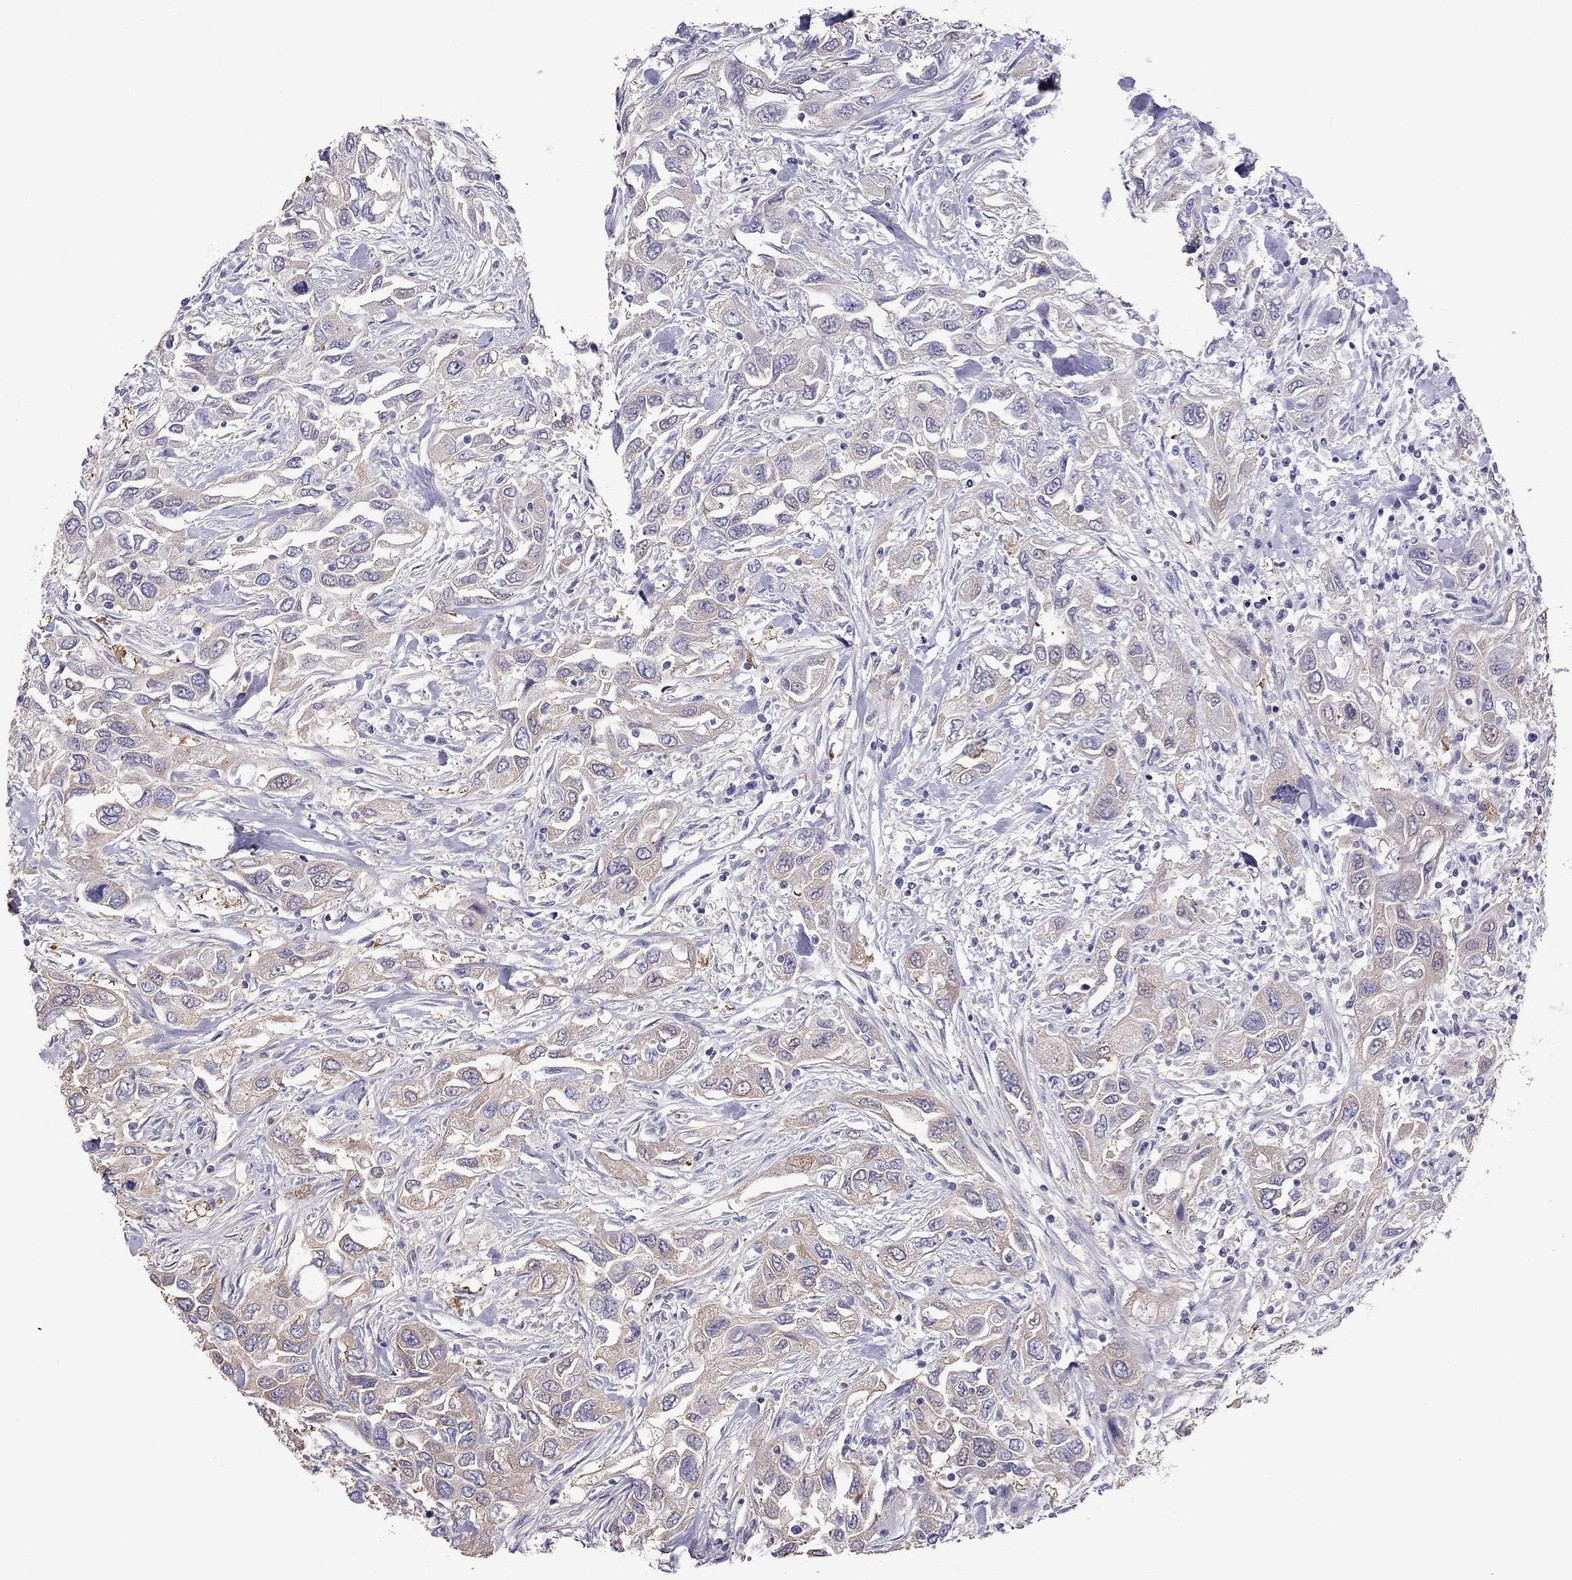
{"staining": {"intensity": "weak", "quantity": ">75%", "location": "cytoplasmic/membranous"}, "tissue": "urothelial cancer", "cell_type": "Tumor cells", "image_type": "cancer", "snomed": [{"axis": "morphology", "description": "Urothelial carcinoma, High grade"}, {"axis": "topography", "description": "Urinary bladder"}], "caption": "The photomicrograph displays a brown stain indicating the presence of a protein in the cytoplasmic/membranous of tumor cells in urothelial carcinoma (high-grade).", "gene": "TEX22", "patient": {"sex": "male", "age": 76}}